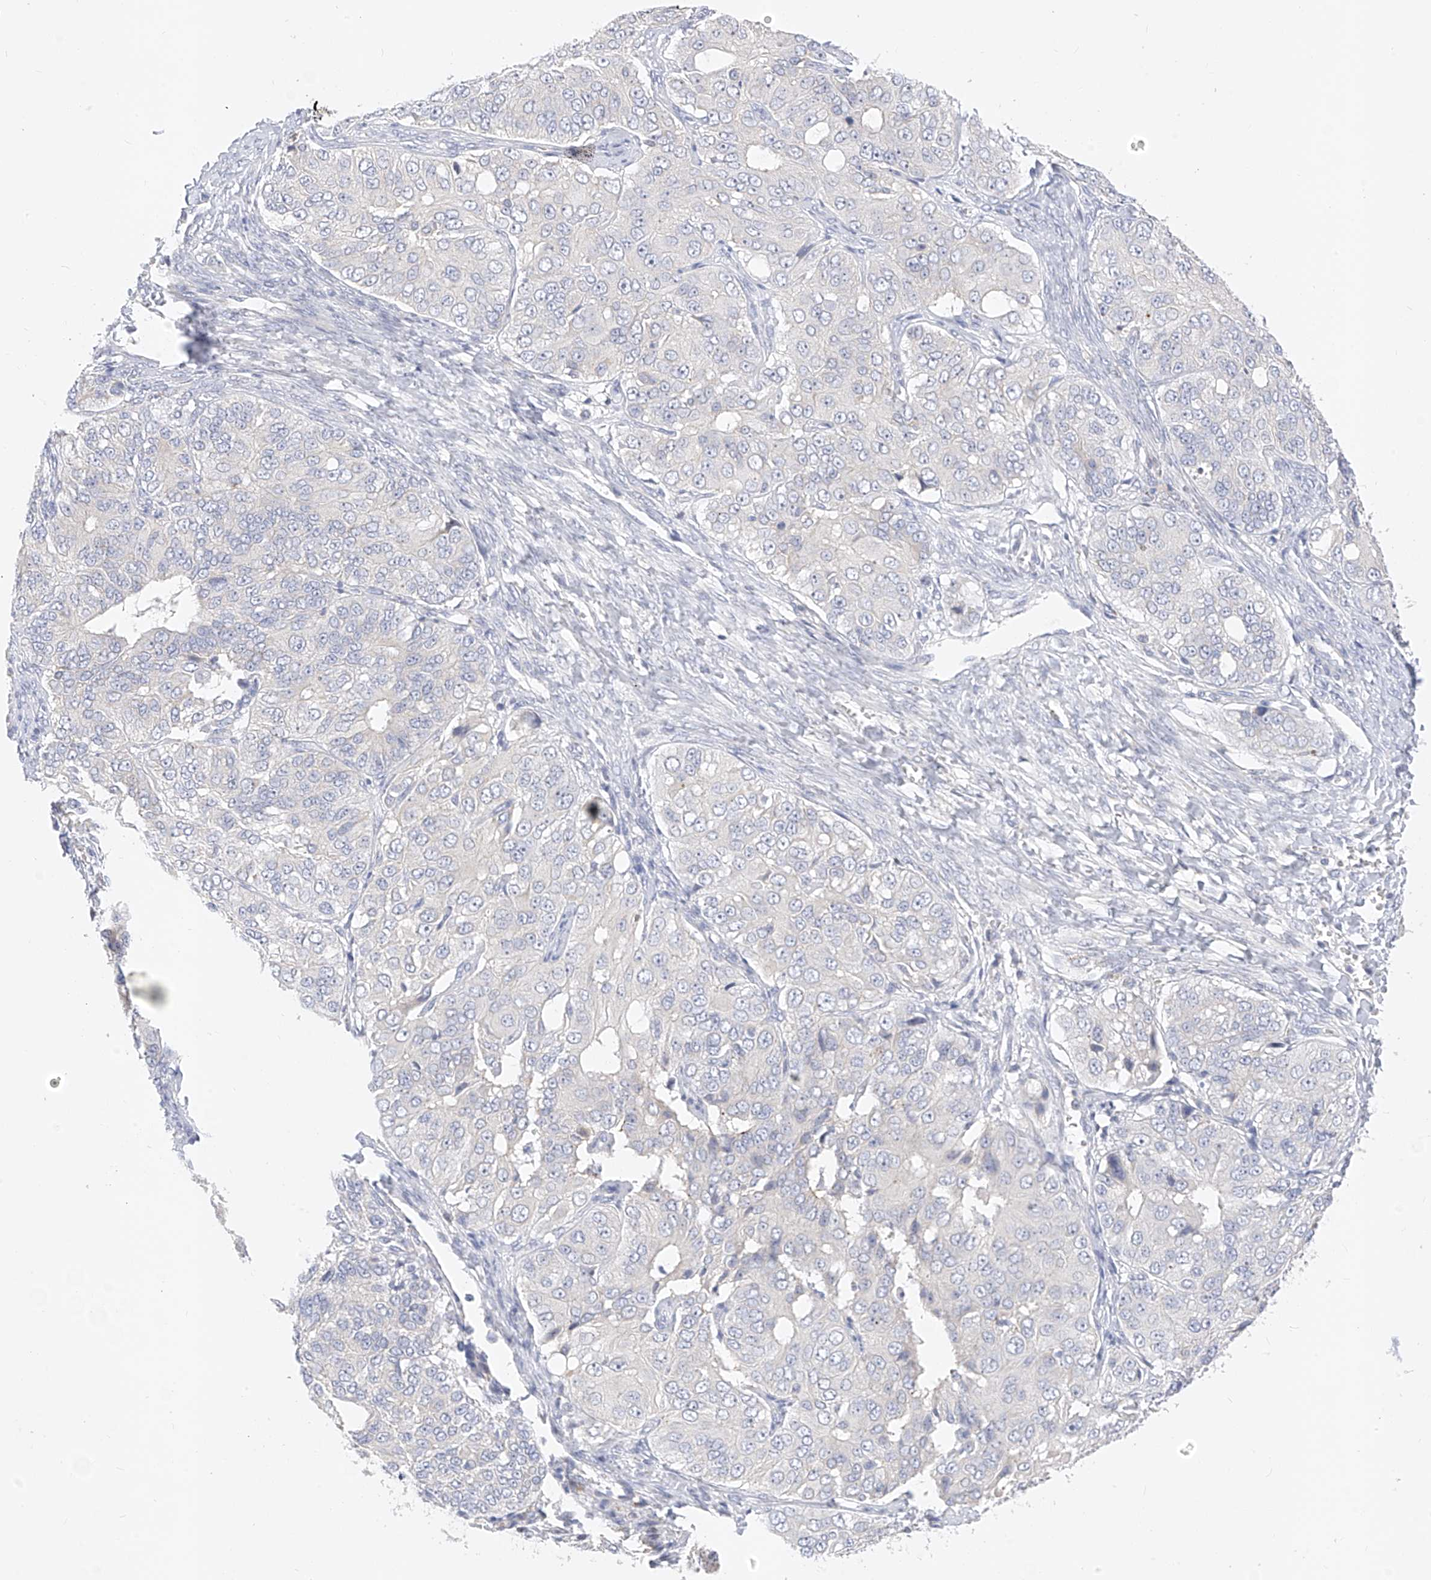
{"staining": {"intensity": "negative", "quantity": "none", "location": "none"}, "tissue": "ovarian cancer", "cell_type": "Tumor cells", "image_type": "cancer", "snomed": [{"axis": "morphology", "description": "Carcinoma, endometroid"}, {"axis": "topography", "description": "Ovary"}], "caption": "This is an immunohistochemistry (IHC) micrograph of human endometroid carcinoma (ovarian). There is no expression in tumor cells.", "gene": "ZNF404", "patient": {"sex": "female", "age": 51}}